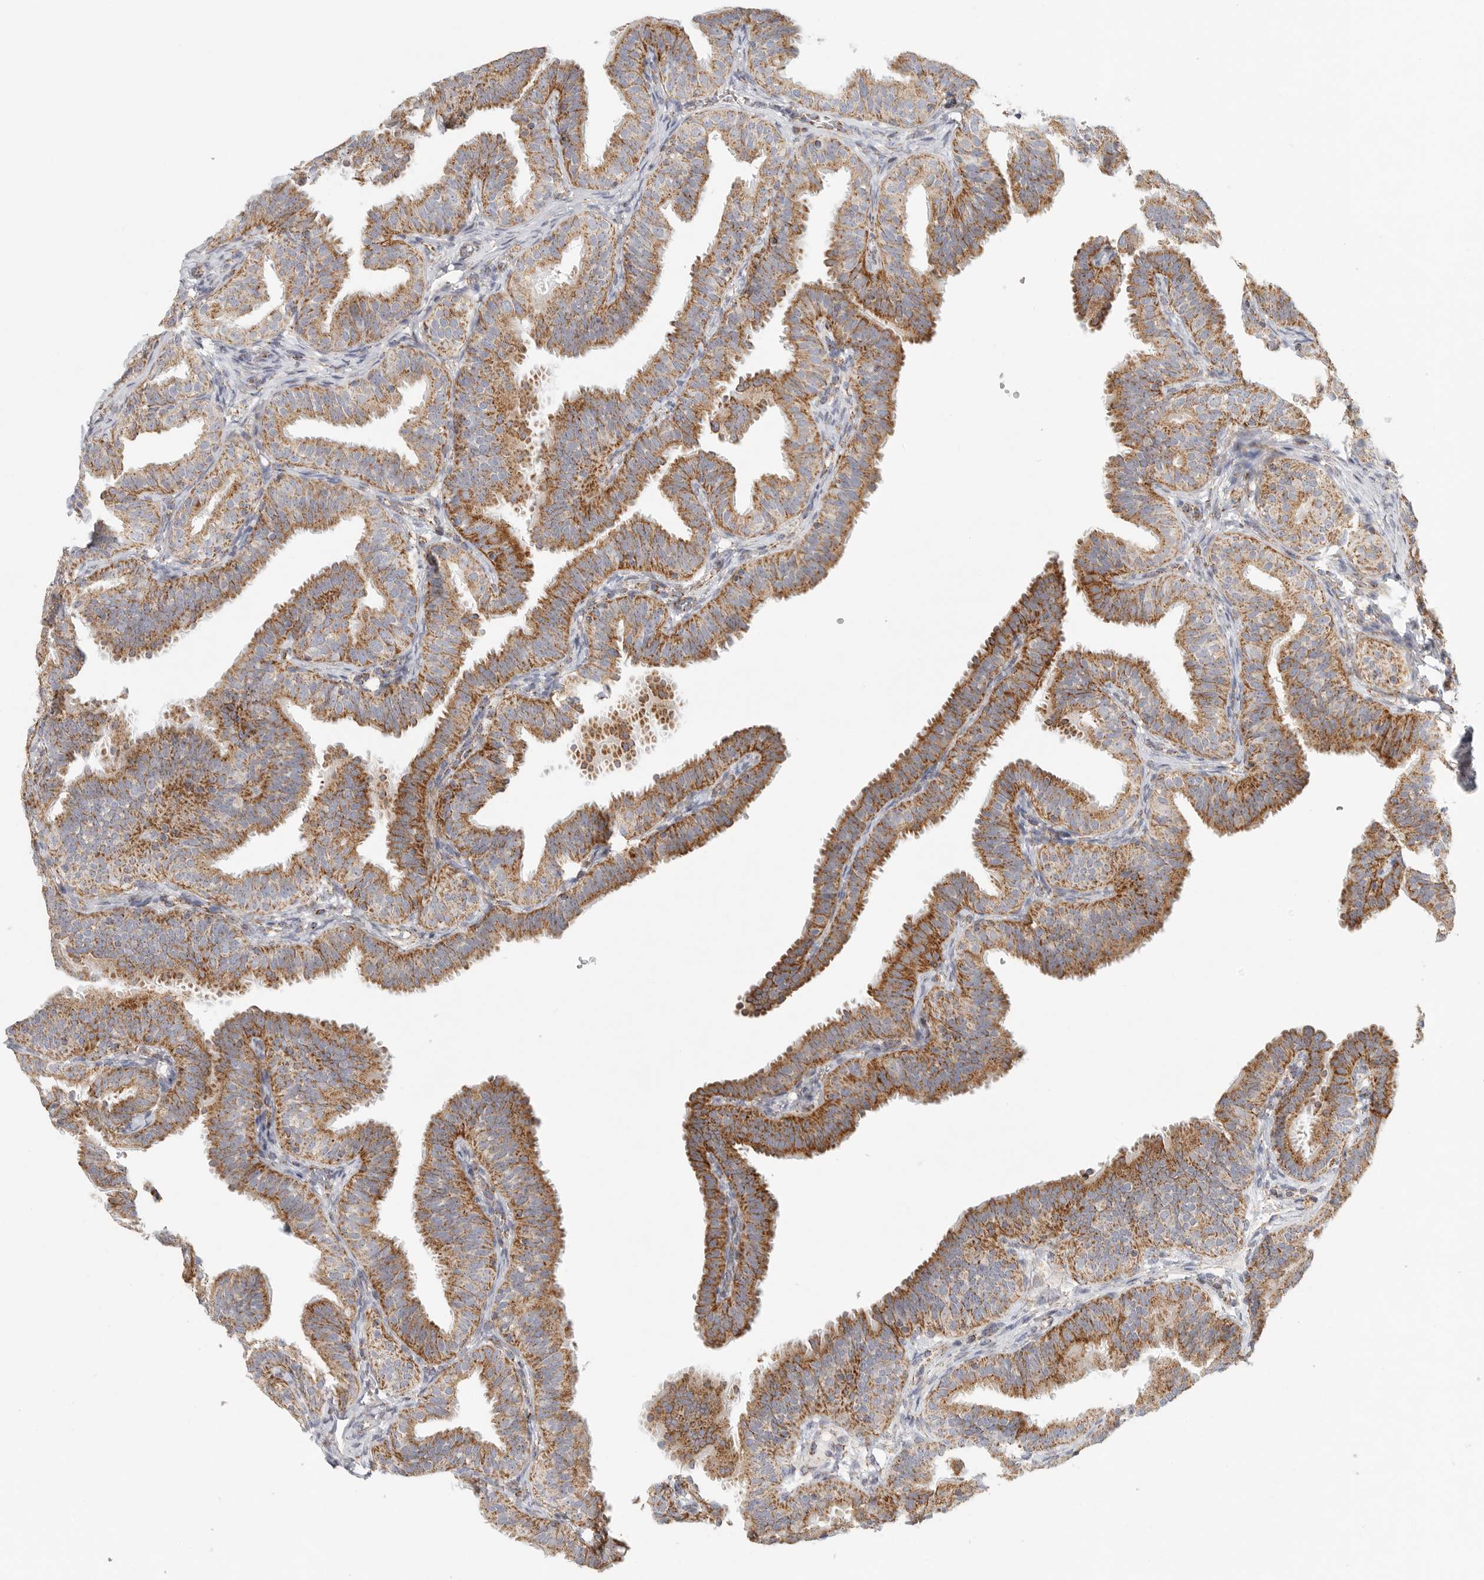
{"staining": {"intensity": "moderate", "quantity": ">75%", "location": "cytoplasmic/membranous"}, "tissue": "fallopian tube", "cell_type": "Glandular cells", "image_type": "normal", "snomed": [{"axis": "morphology", "description": "Normal tissue, NOS"}, {"axis": "topography", "description": "Fallopian tube"}], "caption": "Benign fallopian tube shows moderate cytoplasmic/membranous staining in about >75% of glandular cells, visualized by immunohistochemistry. The staining was performed using DAB (3,3'-diaminobenzidine) to visualize the protein expression in brown, while the nuclei were stained in blue with hematoxylin (Magnification: 20x).", "gene": "SLC25A26", "patient": {"sex": "female", "age": 35}}